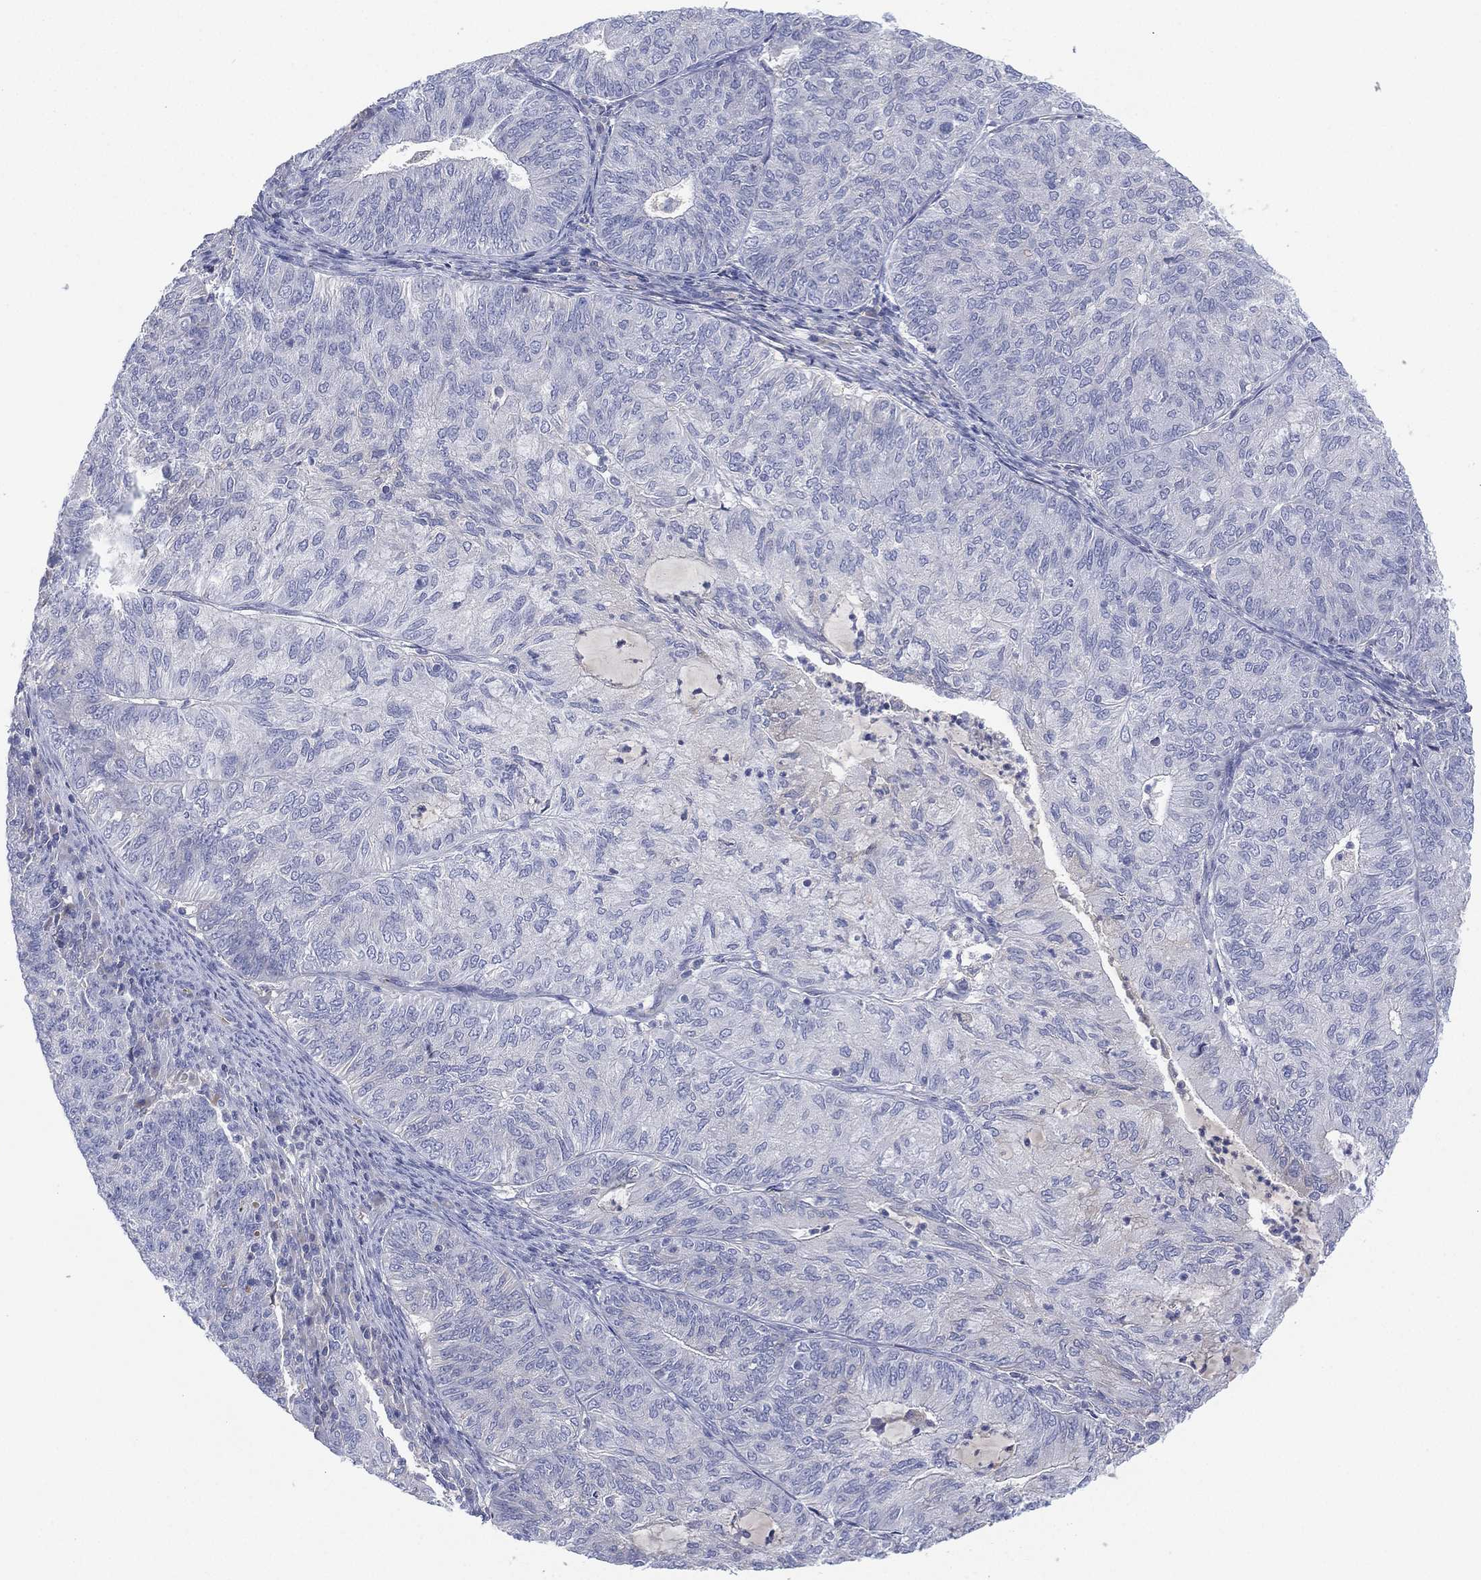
{"staining": {"intensity": "negative", "quantity": "none", "location": "none"}, "tissue": "endometrial cancer", "cell_type": "Tumor cells", "image_type": "cancer", "snomed": [{"axis": "morphology", "description": "Adenocarcinoma, NOS"}, {"axis": "topography", "description": "Endometrium"}], "caption": "DAB (3,3'-diaminobenzidine) immunohistochemical staining of adenocarcinoma (endometrial) reveals no significant expression in tumor cells.", "gene": "CYP2D6", "patient": {"sex": "female", "age": 82}}